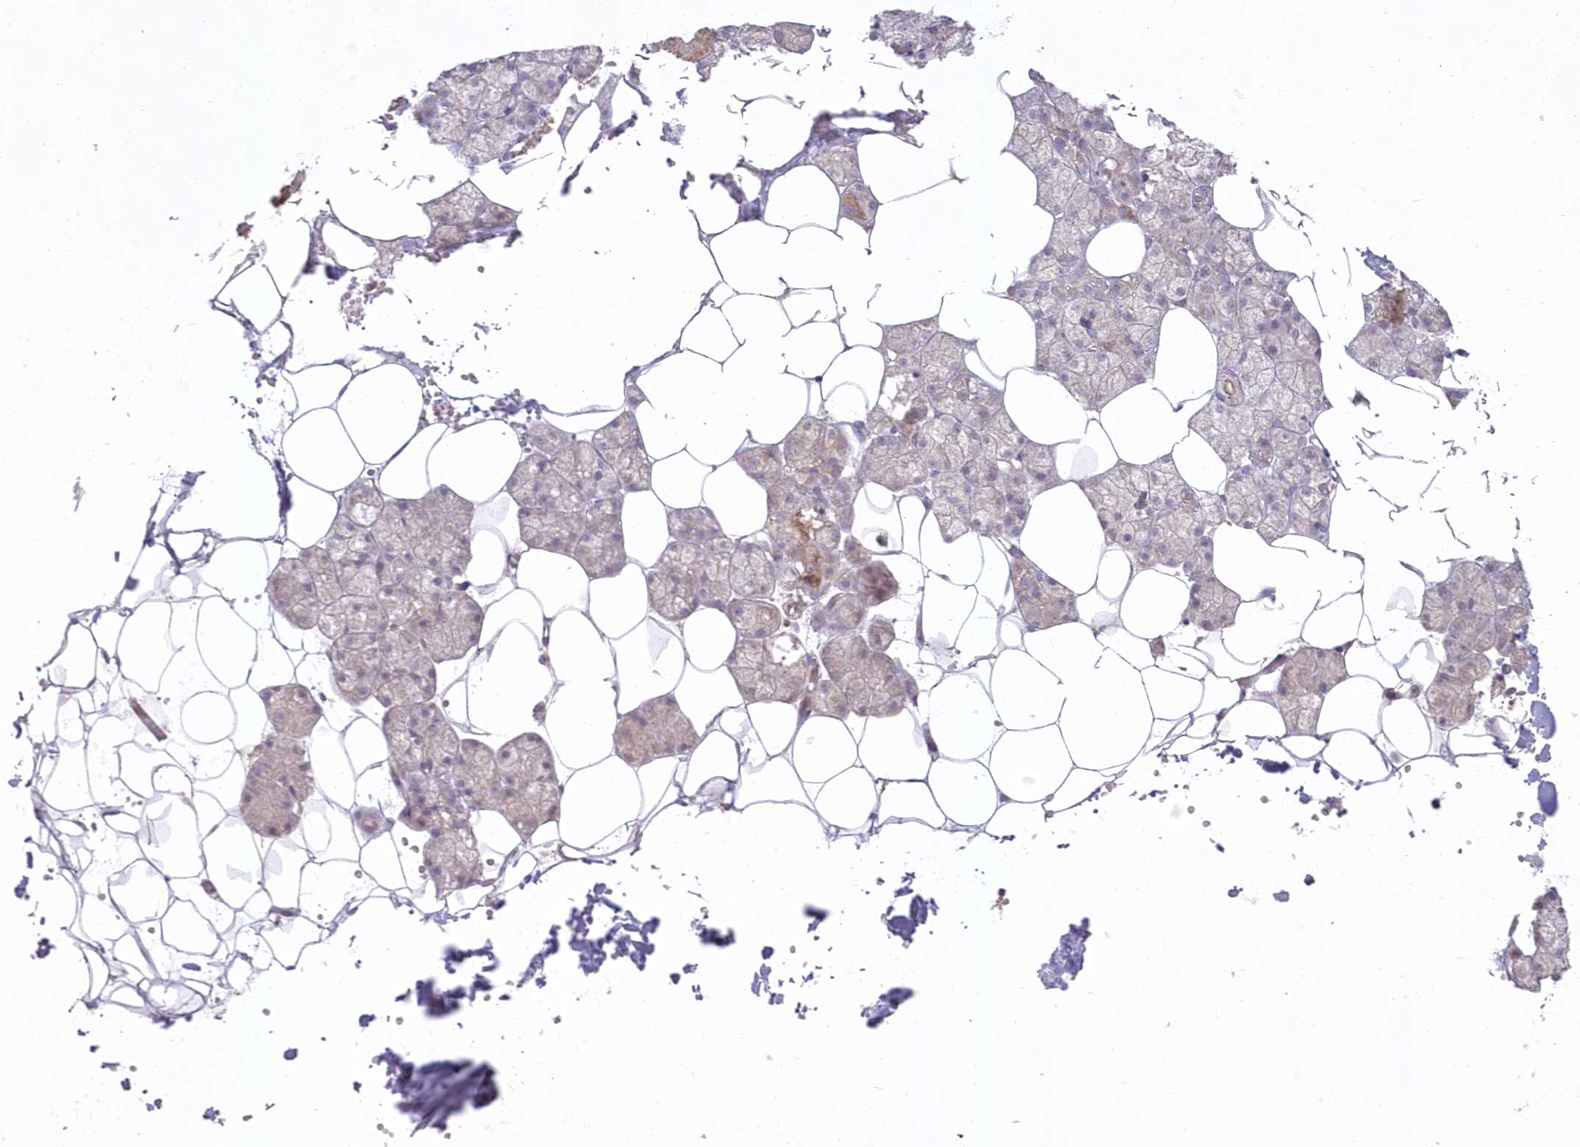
{"staining": {"intensity": "moderate", "quantity": "<25%", "location": "cytoplasmic/membranous"}, "tissue": "salivary gland", "cell_type": "Glandular cells", "image_type": "normal", "snomed": [{"axis": "morphology", "description": "Normal tissue, NOS"}, {"axis": "topography", "description": "Salivary gland"}], "caption": "Unremarkable salivary gland demonstrates moderate cytoplasmic/membranous staining in approximately <25% of glandular cells The protein is shown in brown color, while the nuclei are stained blue..", "gene": "ARSB", "patient": {"sex": "male", "age": 62}}